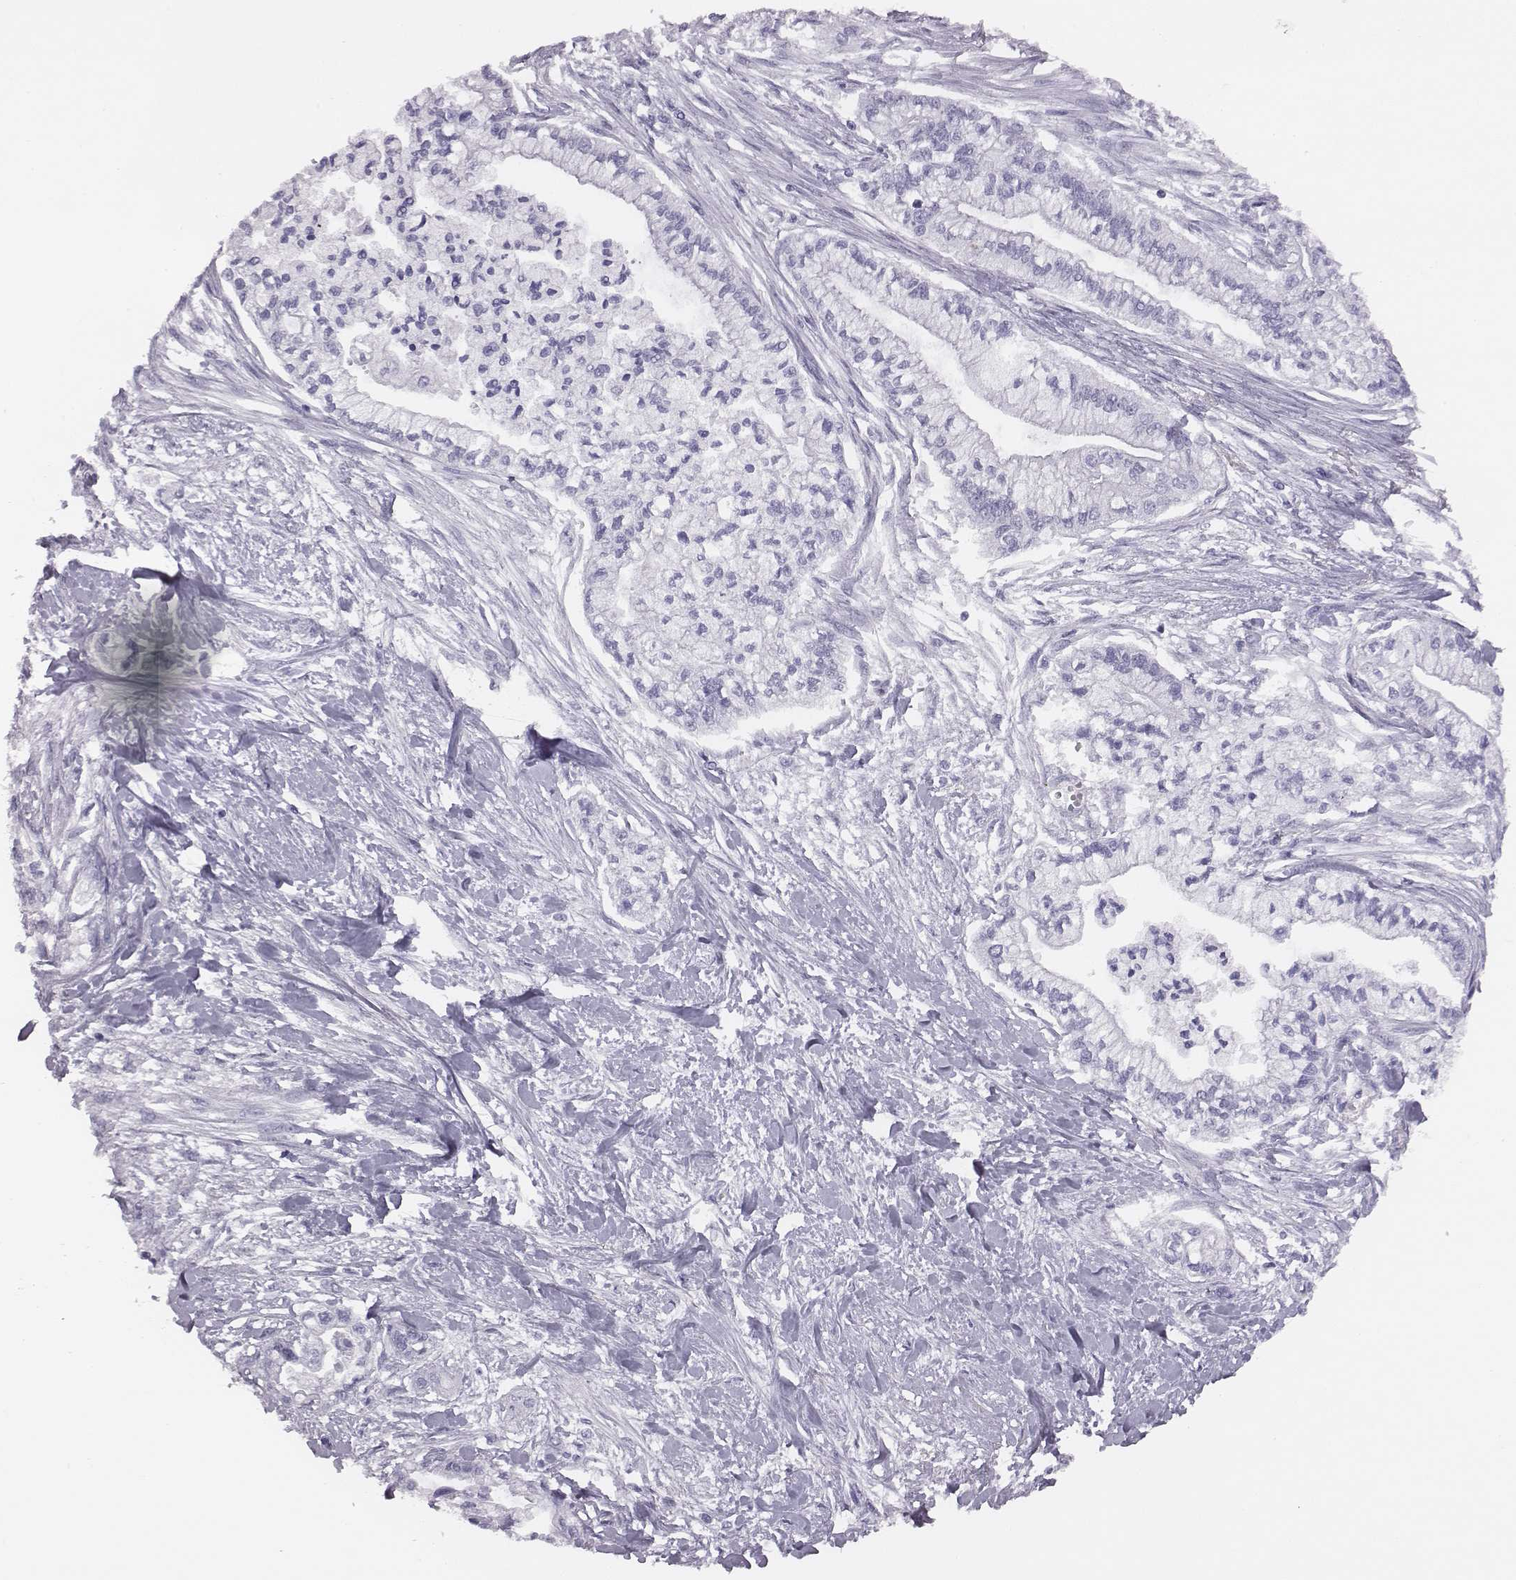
{"staining": {"intensity": "negative", "quantity": "none", "location": "none"}, "tissue": "pancreatic cancer", "cell_type": "Tumor cells", "image_type": "cancer", "snomed": [{"axis": "morphology", "description": "Adenocarcinoma, NOS"}, {"axis": "topography", "description": "Pancreas"}], "caption": "Tumor cells show no significant staining in pancreatic cancer (adenocarcinoma).", "gene": "ACOD1", "patient": {"sex": "male", "age": 54}}